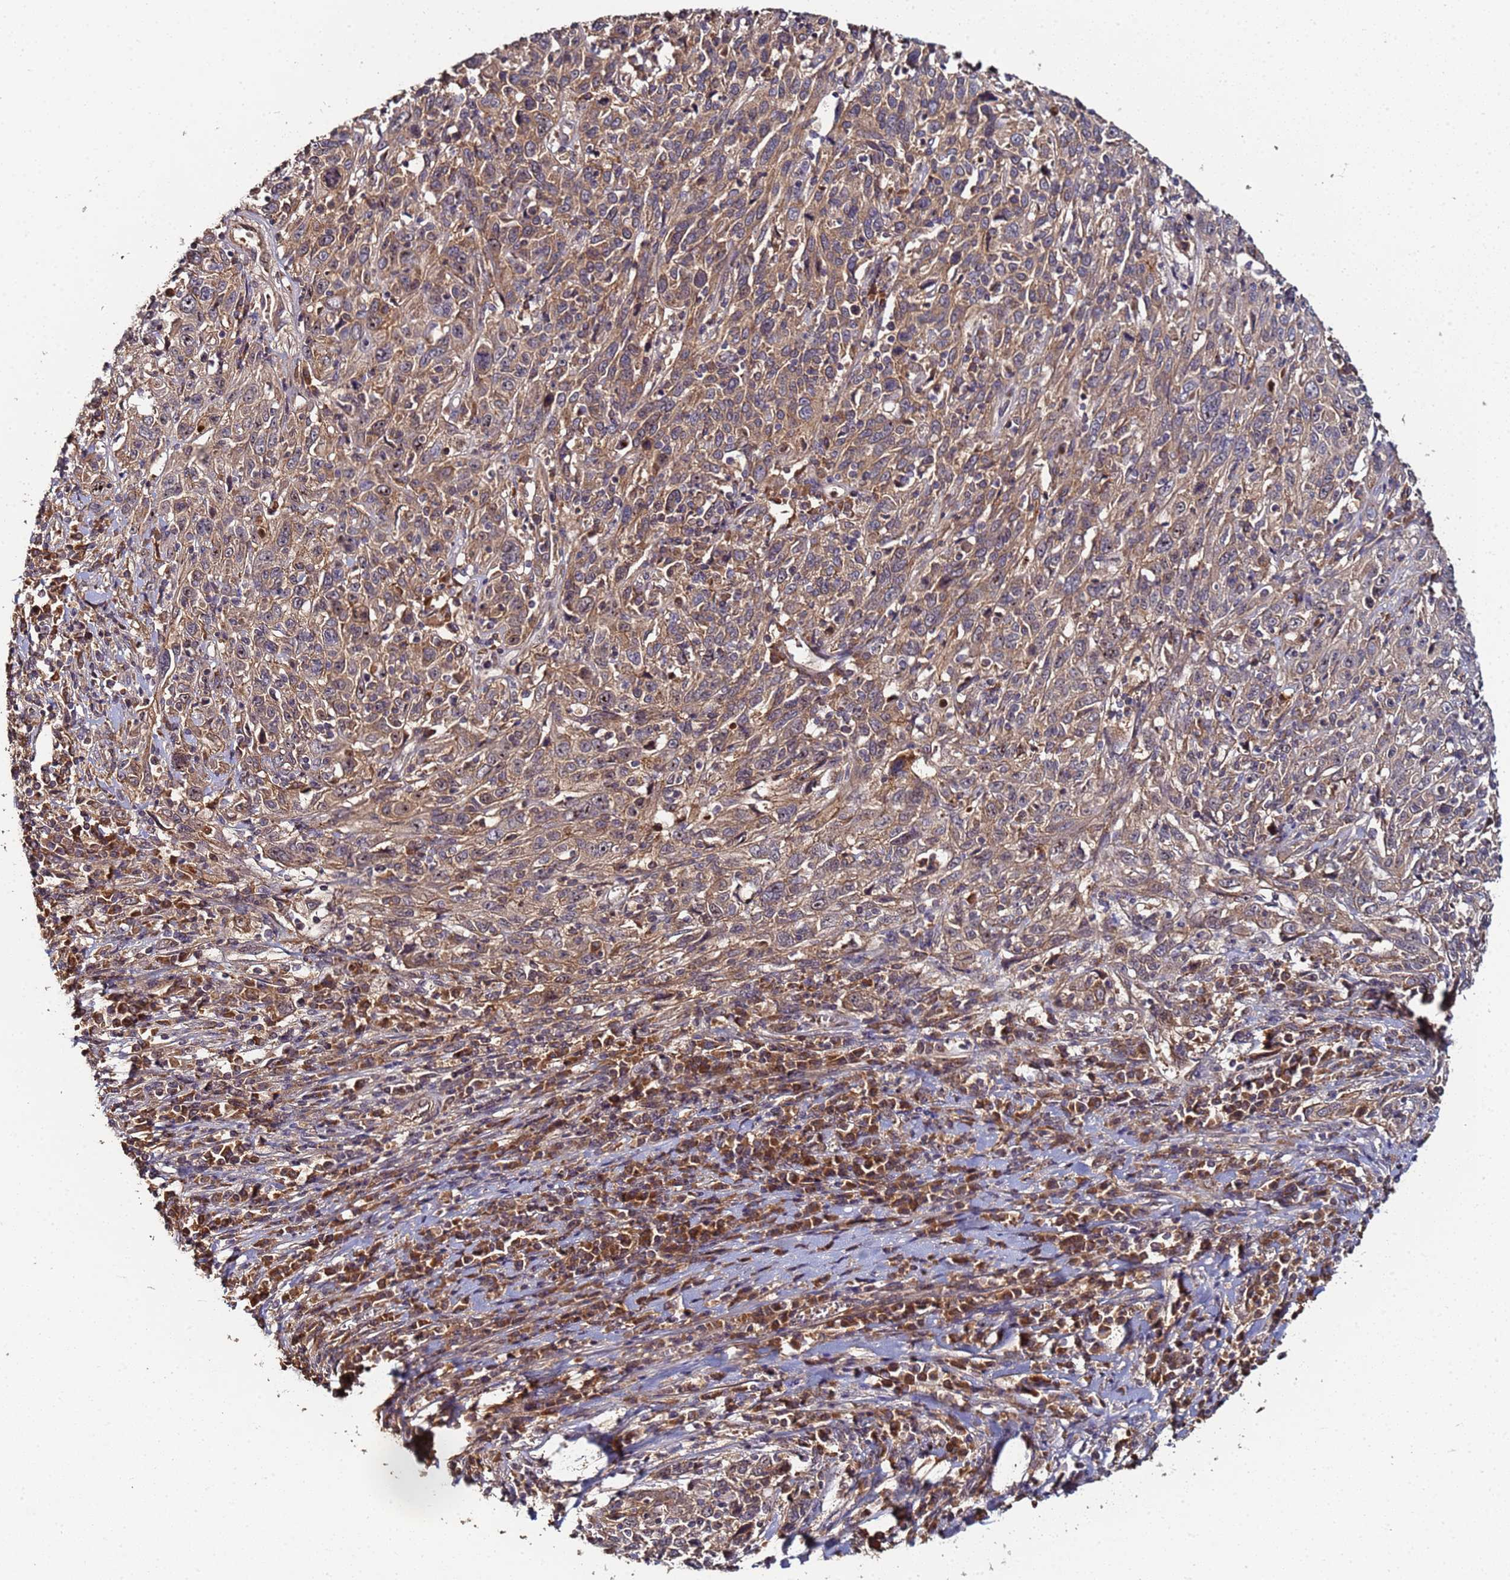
{"staining": {"intensity": "moderate", "quantity": ">75%", "location": "cytoplasmic/membranous,nuclear"}, "tissue": "cervical cancer", "cell_type": "Tumor cells", "image_type": "cancer", "snomed": [{"axis": "morphology", "description": "Squamous cell carcinoma, NOS"}, {"axis": "topography", "description": "Cervix"}], "caption": "There is medium levels of moderate cytoplasmic/membranous and nuclear staining in tumor cells of cervical squamous cell carcinoma, as demonstrated by immunohistochemical staining (brown color).", "gene": "OSER1", "patient": {"sex": "female", "age": 46}}